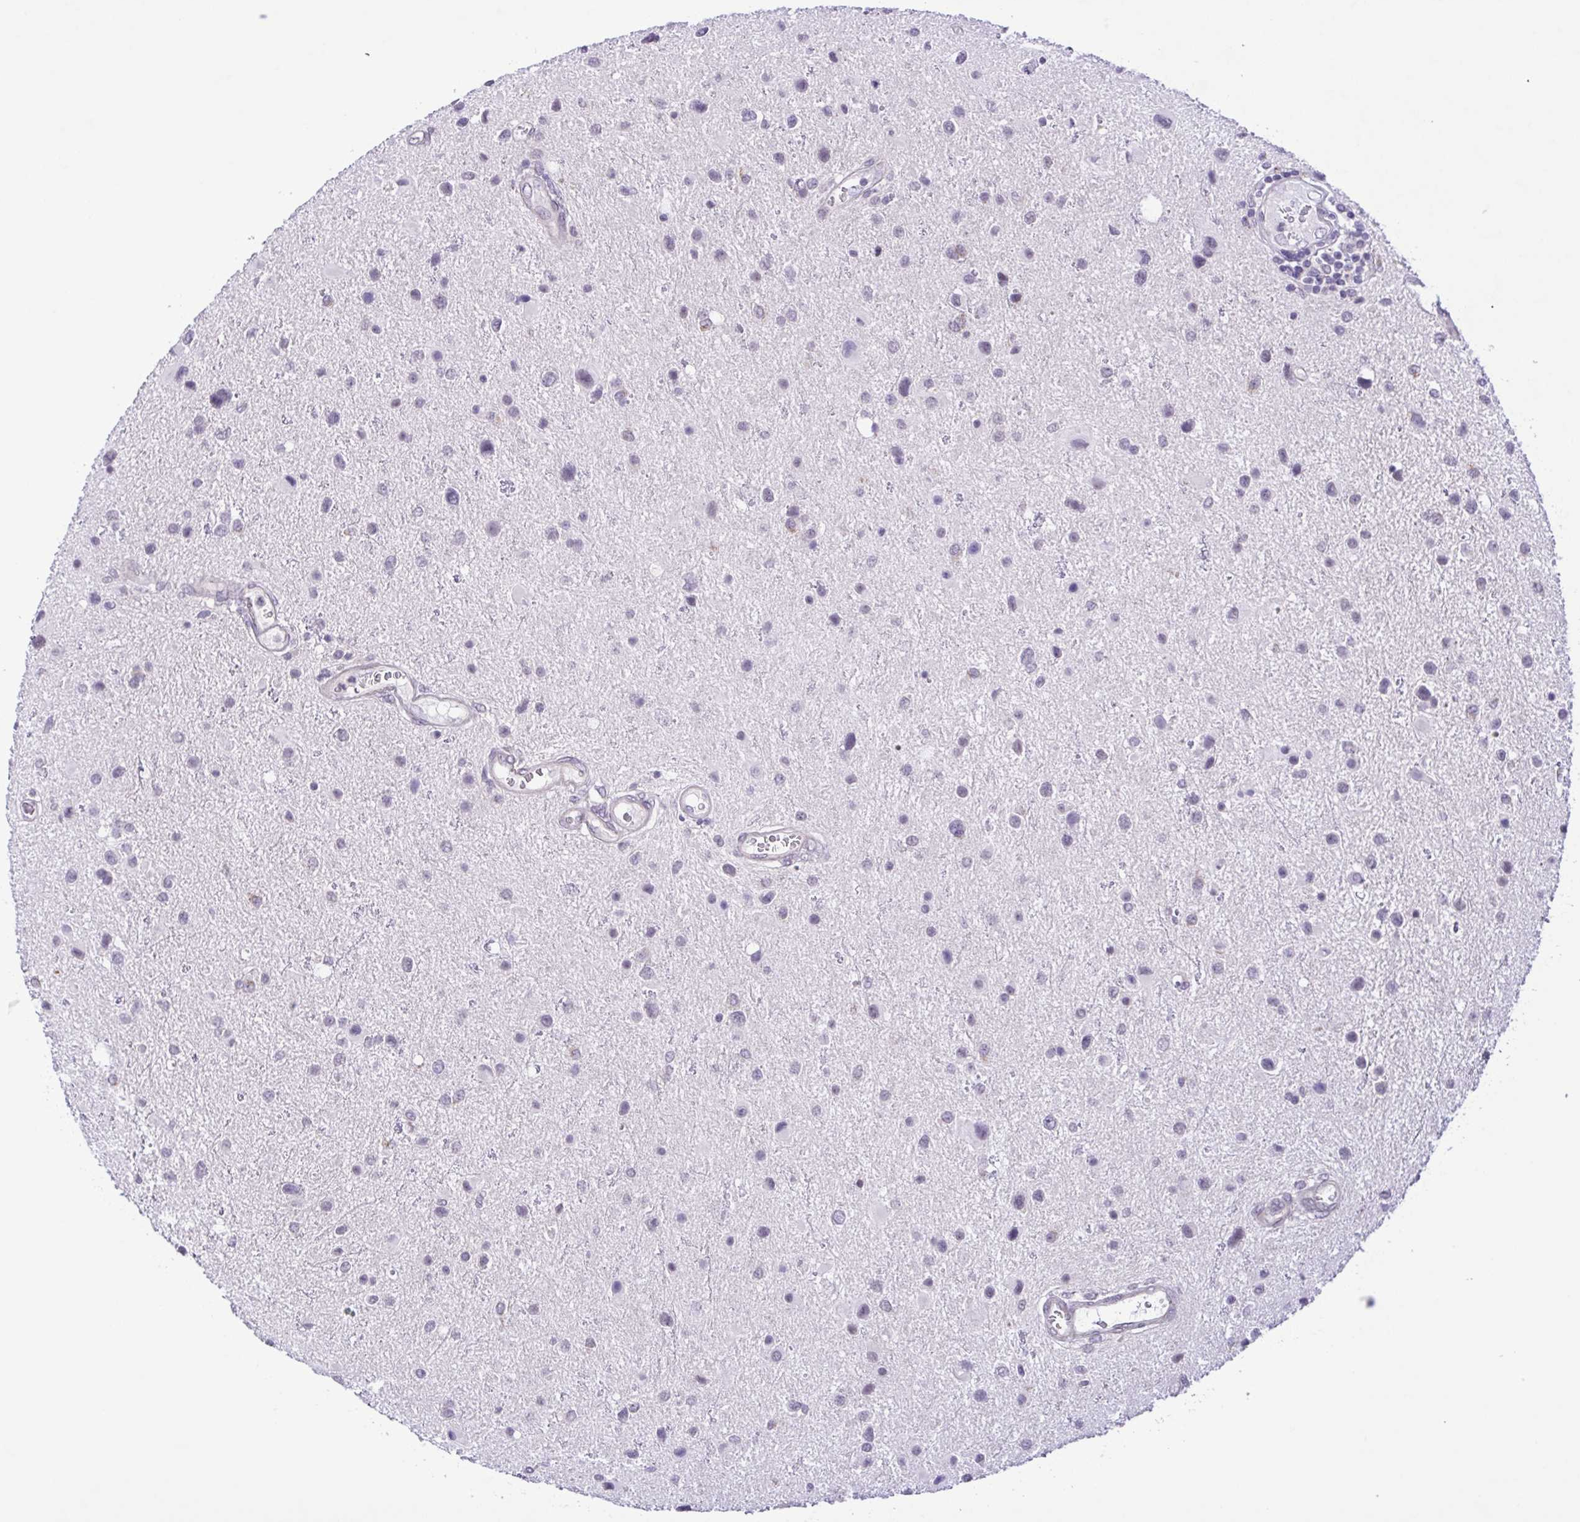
{"staining": {"intensity": "negative", "quantity": "none", "location": "none"}, "tissue": "glioma", "cell_type": "Tumor cells", "image_type": "cancer", "snomed": [{"axis": "morphology", "description": "Glioma, malignant, Low grade"}, {"axis": "topography", "description": "Brain"}], "caption": "Immunohistochemical staining of human glioma displays no significant staining in tumor cells.", "gene": "IL1RN", "patient": {"sex": "female", "age": 32}}